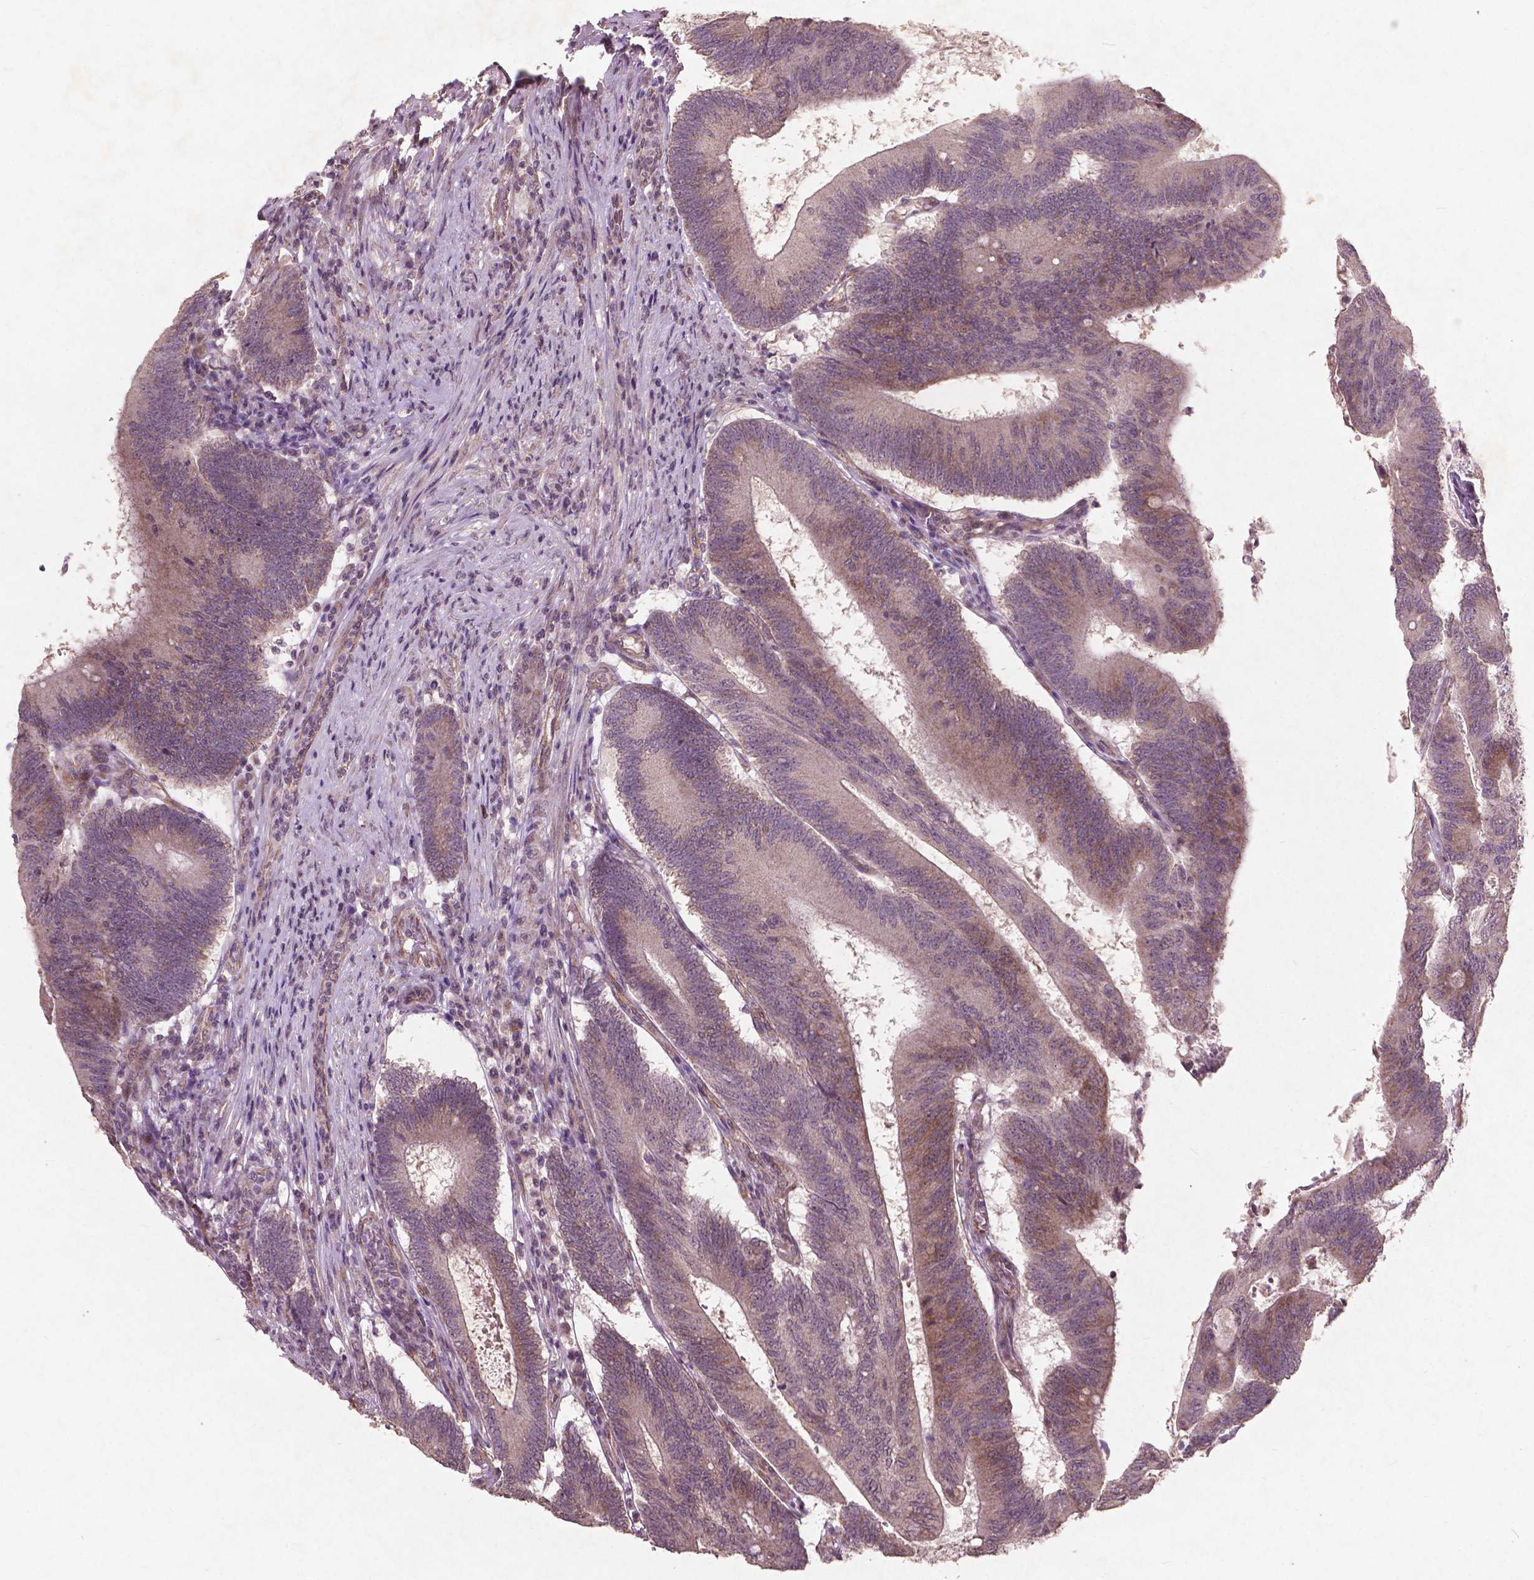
{"staining": {"intensity": "weak", "quantity": "<25%", "location": "cytoplasmic/membranous"}, "tissue": "colorectal cancer", "cell_type": "Tumor cells", "image_type": "cancer", "snomed": [{"axis": "morphology", "description": "Adenocarcinoma, NOS"}, {"axis": "topography", "description": "Colon"}], "caption": "Immunohistochemistry (IHC) of adenocarcinoma (colorectal) displays no positivity in tumor cells.", "gene": "SMAD2", "patient": {"sex": "female", "age": 70}}